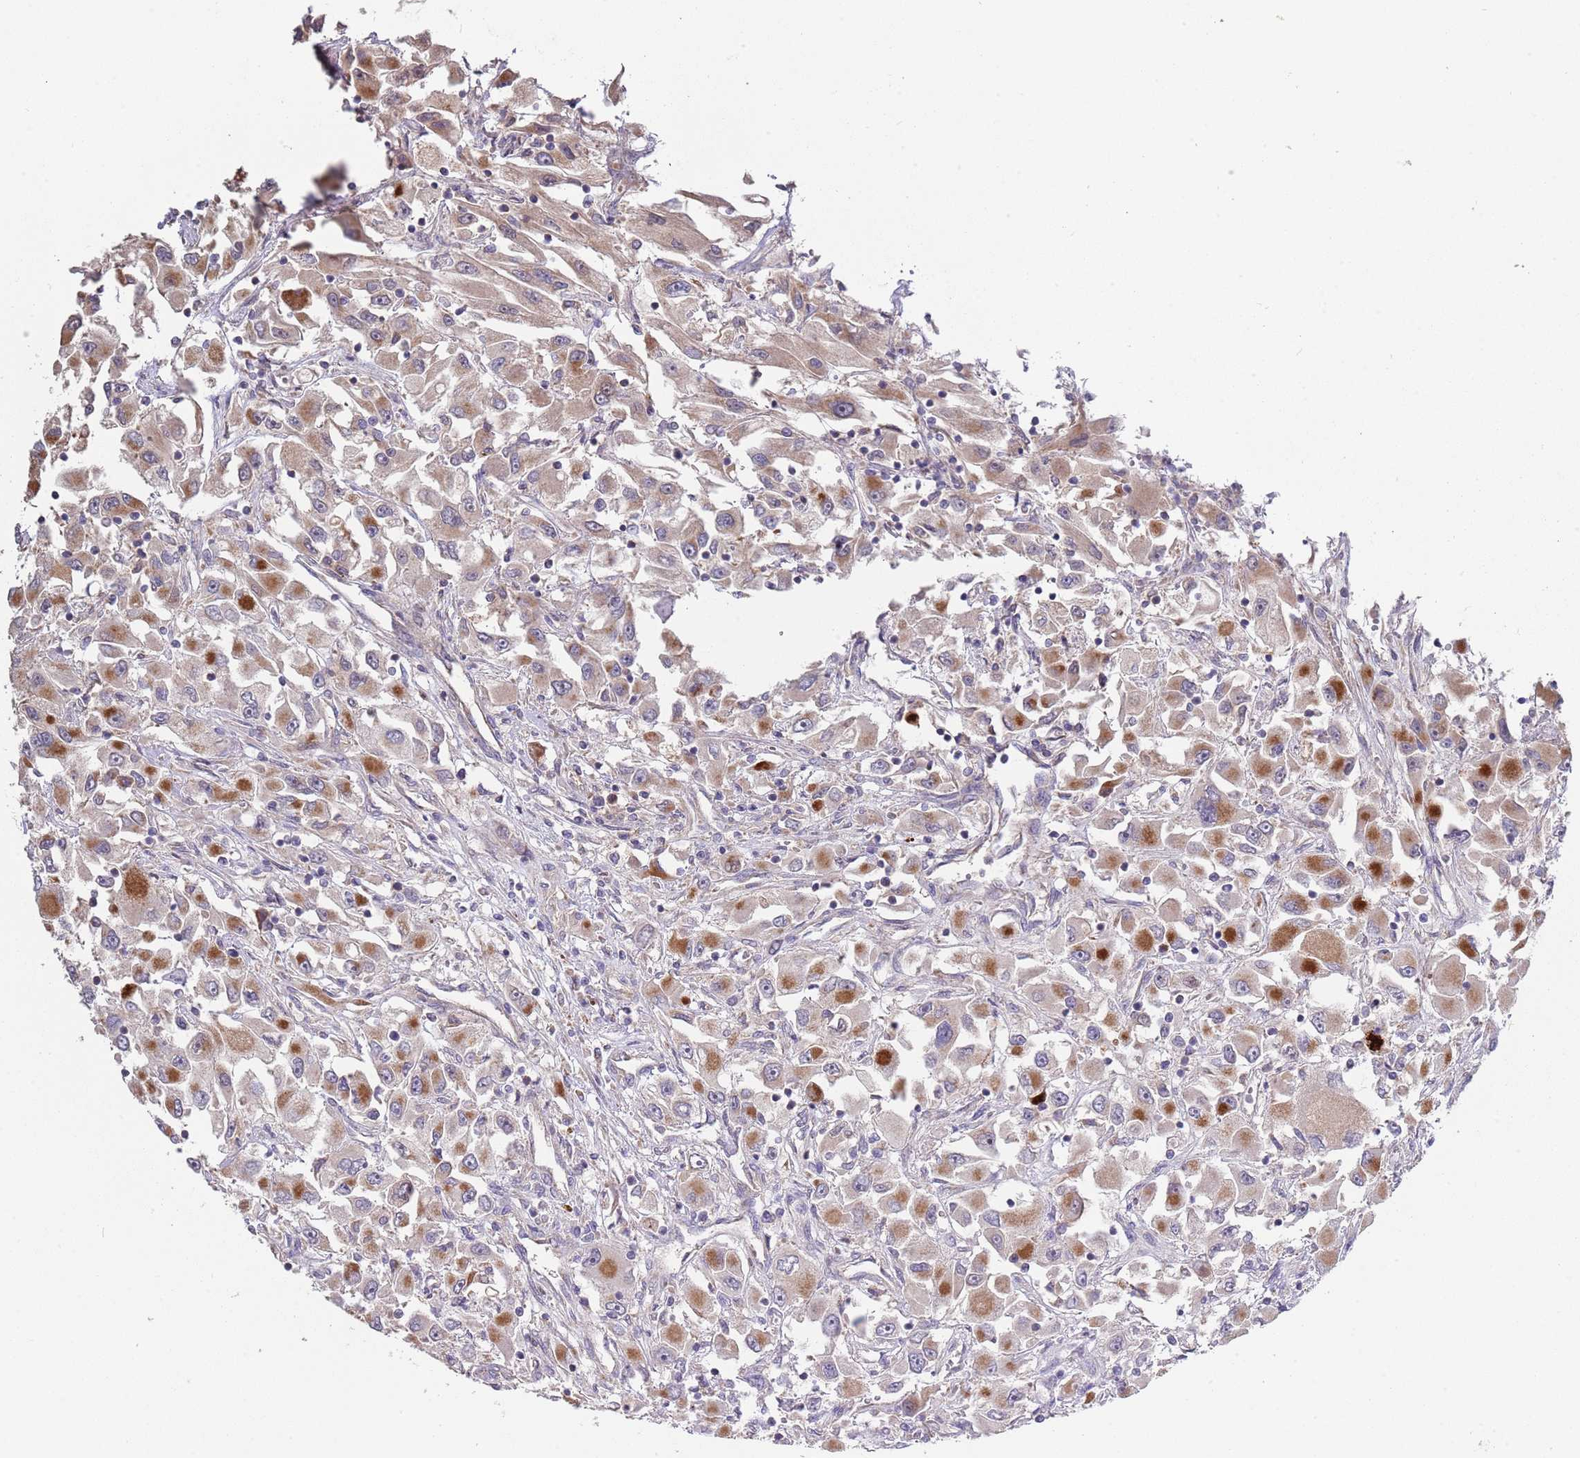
{"staining": {"intensity": "strong", "quantity": "25%-75%", "location": "cytoplasmic/membranous"}, "tissue": "renal cancer", "cell_type": "Tumor cells", "image_type": "cancer", "snomed": [{"axis": "morphology", "description": "Adenocarcinoma, NOS"}, {"axis": "topography", "description": "Kidney"}], "caption": "Tumor cells demonstrate high levels of strong cytoplasmic/membranous positivity in about 25%-75% of cells in human renal cancer (adenocarcinoma).", "gene": "ABCC10", "patient": {"sex": "female", "age": 52}}